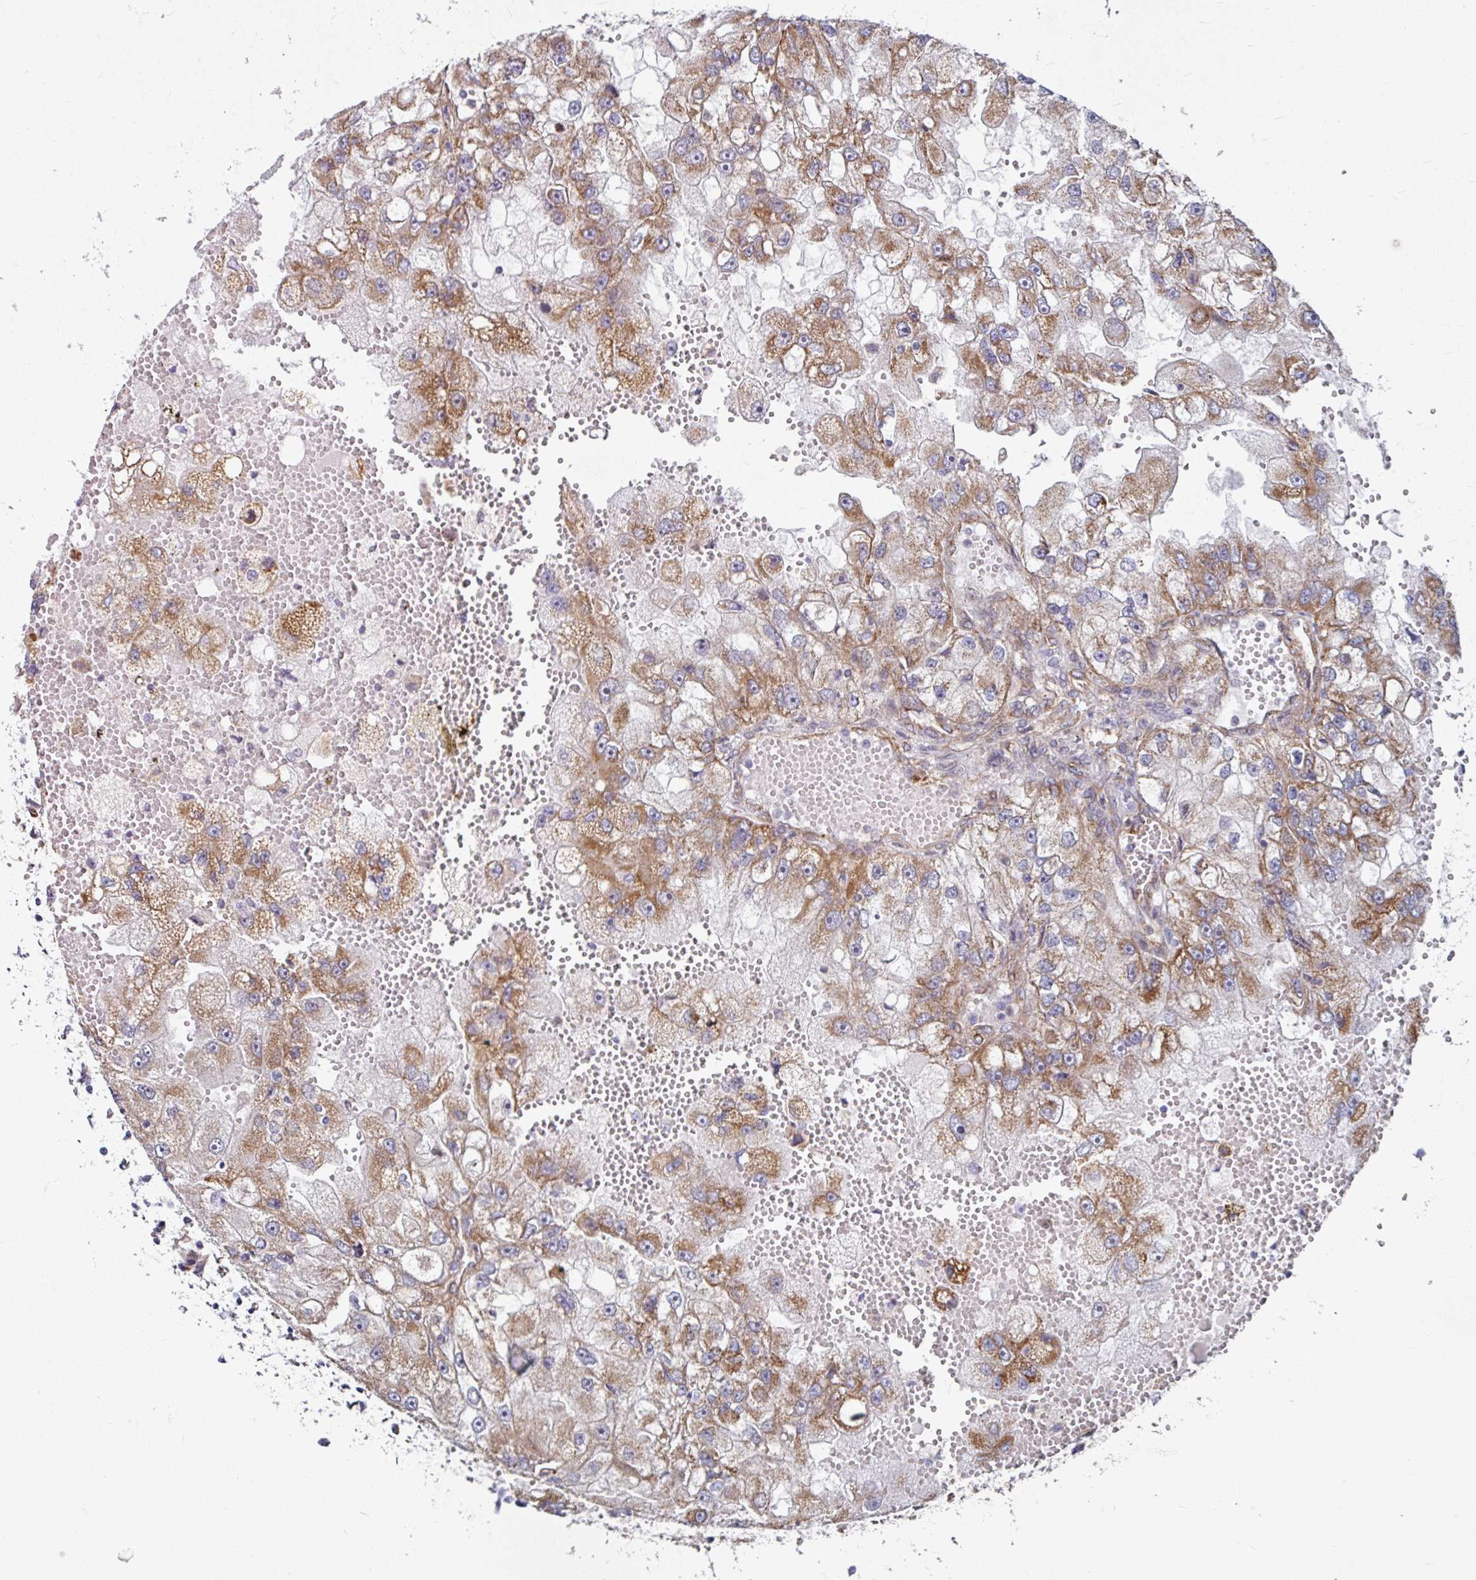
{"staining": {"intensity": "moderate", "quantity": ">75%", "location": "cytoplasmic/membranous"}, "tissue": "renal cancer", "cell_type": "Tumor cells", "image_type": "cancer", "snomed": [{"axis": "morphology", "description": "Adenocarcinoma, NOS"}, {"axis": "topography", "description": "Kidney"}], "caption": "Renal cancer (adenocarcinoma) stained for a protein demonstrates moderate cytoplasmic/membranous positivity in tumor cells. (brown staining indicates protein expression, while blue staining denotes nuclei).", "gene": "DAAM2", "patient": {"sex": "male", "age": 63}}